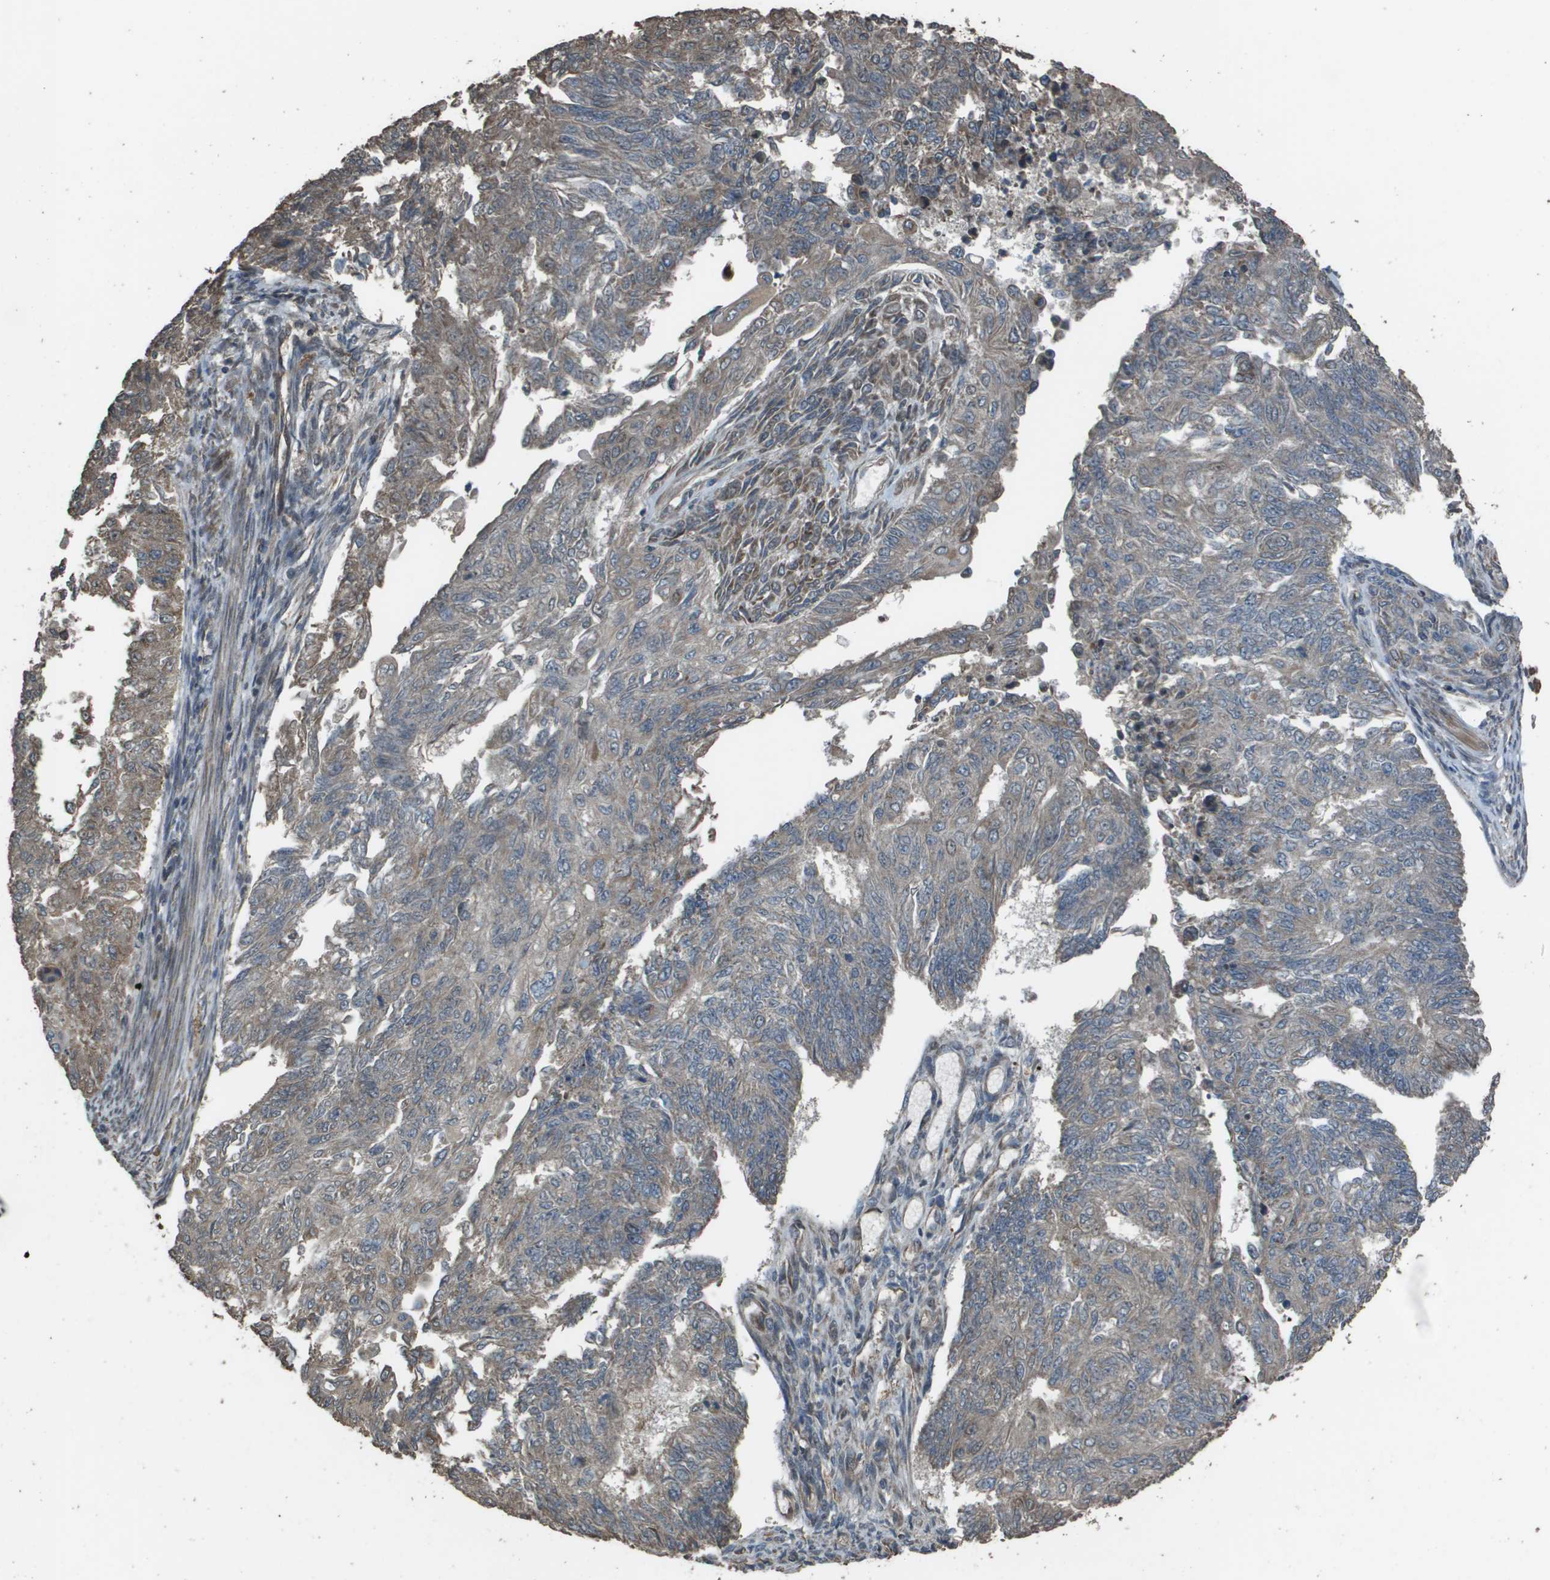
{"staining": {"intensity": "weak", "quantity": ">75%", "location": "cytoplasmic/membranous"}, "tissue": "endometrial cancer", "cell_type": "Tumor cells", "image_type": "cancer", "snomed": [{"axis": "morphology", "description": "Adenocarcinoma, NOS"}, {"axis": "topography", "description": "Endometrium"}], "caption": "Brown immunohistochemical staining in endometrial adenocarcinoma reveals weak cytoplasmic/membranous staining in about >75% of tumor cells. Using DAB (brown) and hematoxylin (blue) stains, captured at high magnification using brightfield microscopy.", "gene": "FIG4", "patient": {"sex": "female", "age": 32}}